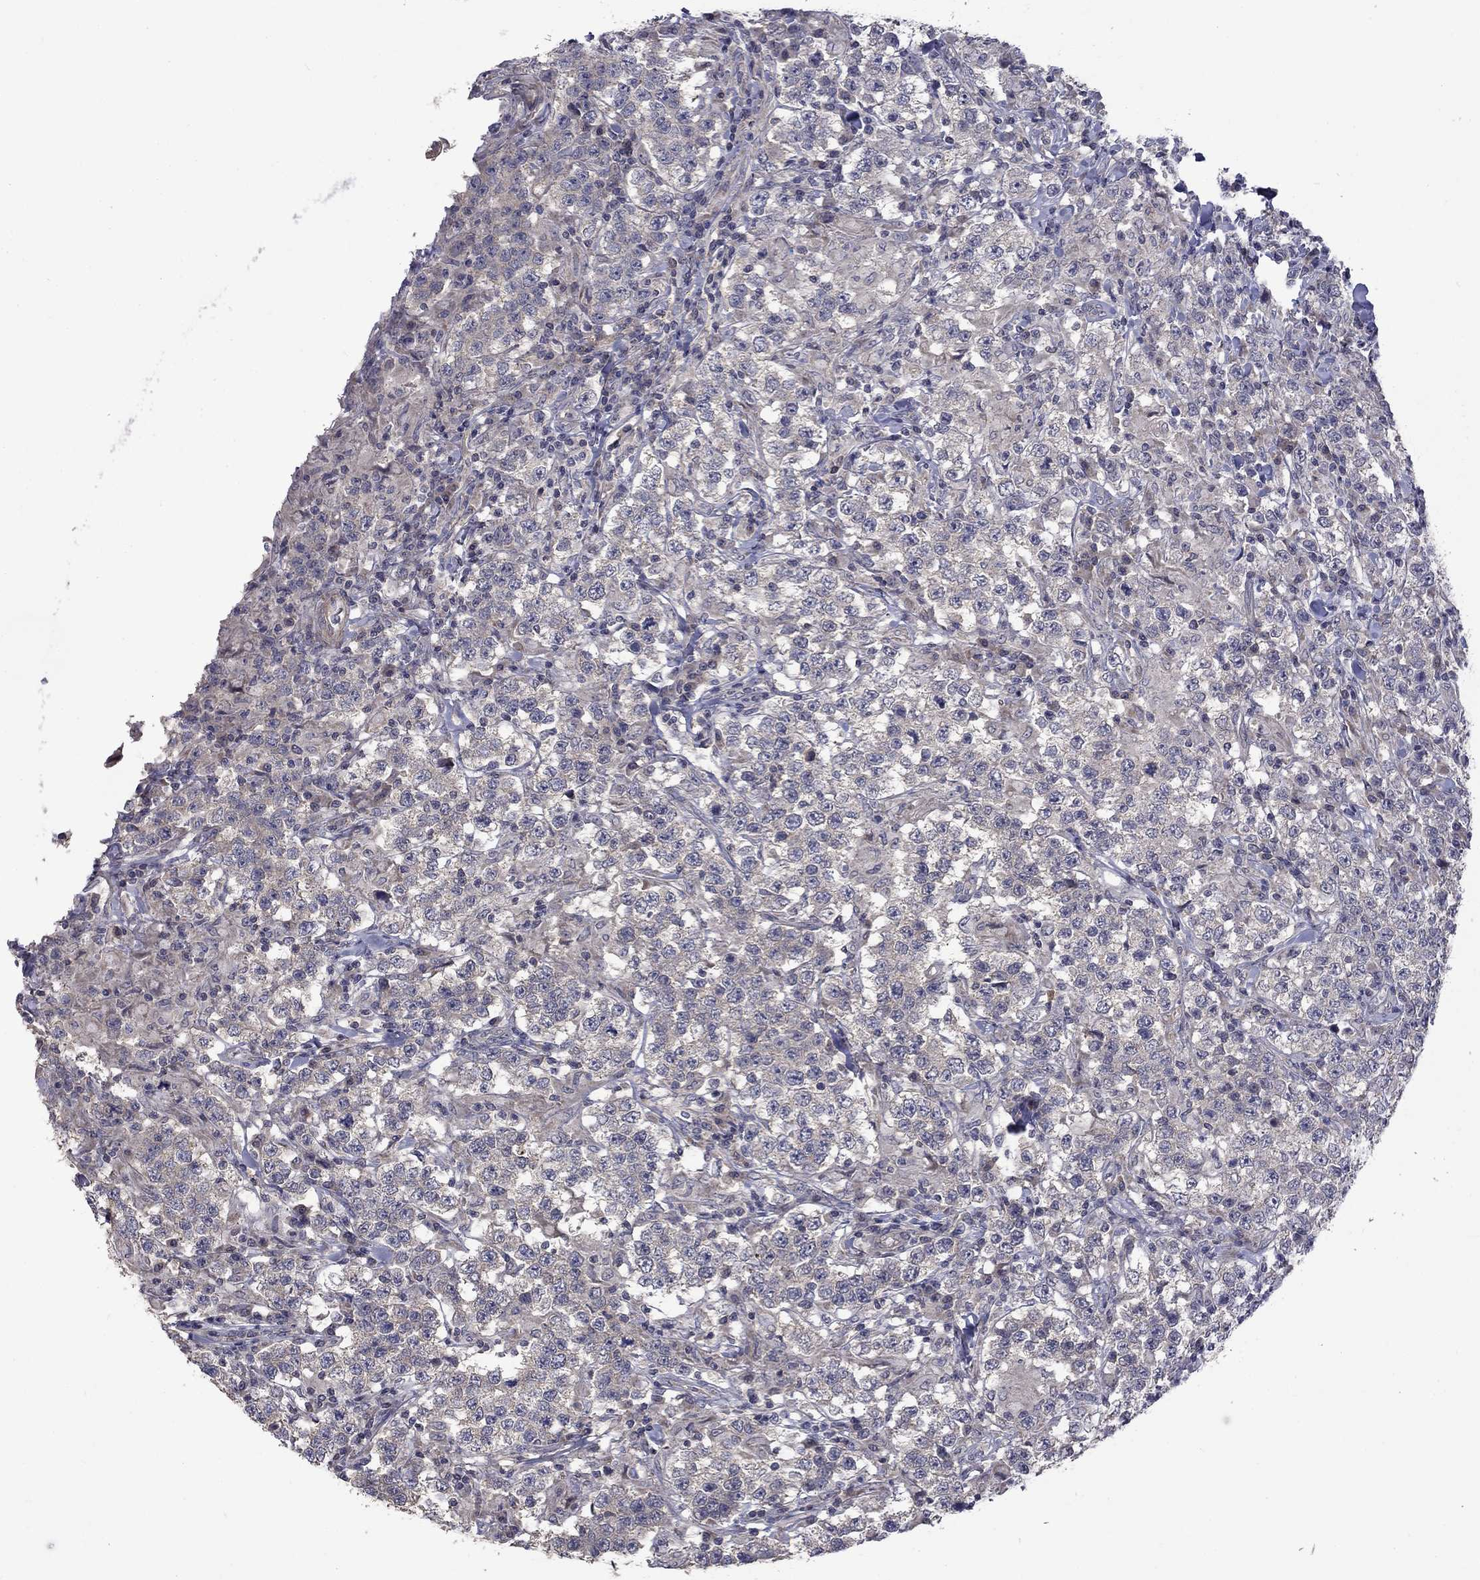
{"staining": {"intensity": "negative", "quantity": "none", "location": "none"}, "tissue": "testis cancer", "cell_type": "Tumor cells", "image_type": "cancer", "snomed": [{"axis": "morphology", "description": "Seminoma, NOS"}, {"axis": "morphology", "description": "Carcinoma, Embryonal, NOS"}, {"axis": "topography", "description": "Testis"}], "caption": "Micrograph shows no significant protein expression in tumor cells of testis cancer.", "gene": "SLC39A14", "patient": {"sex": "male", "age": 41}}